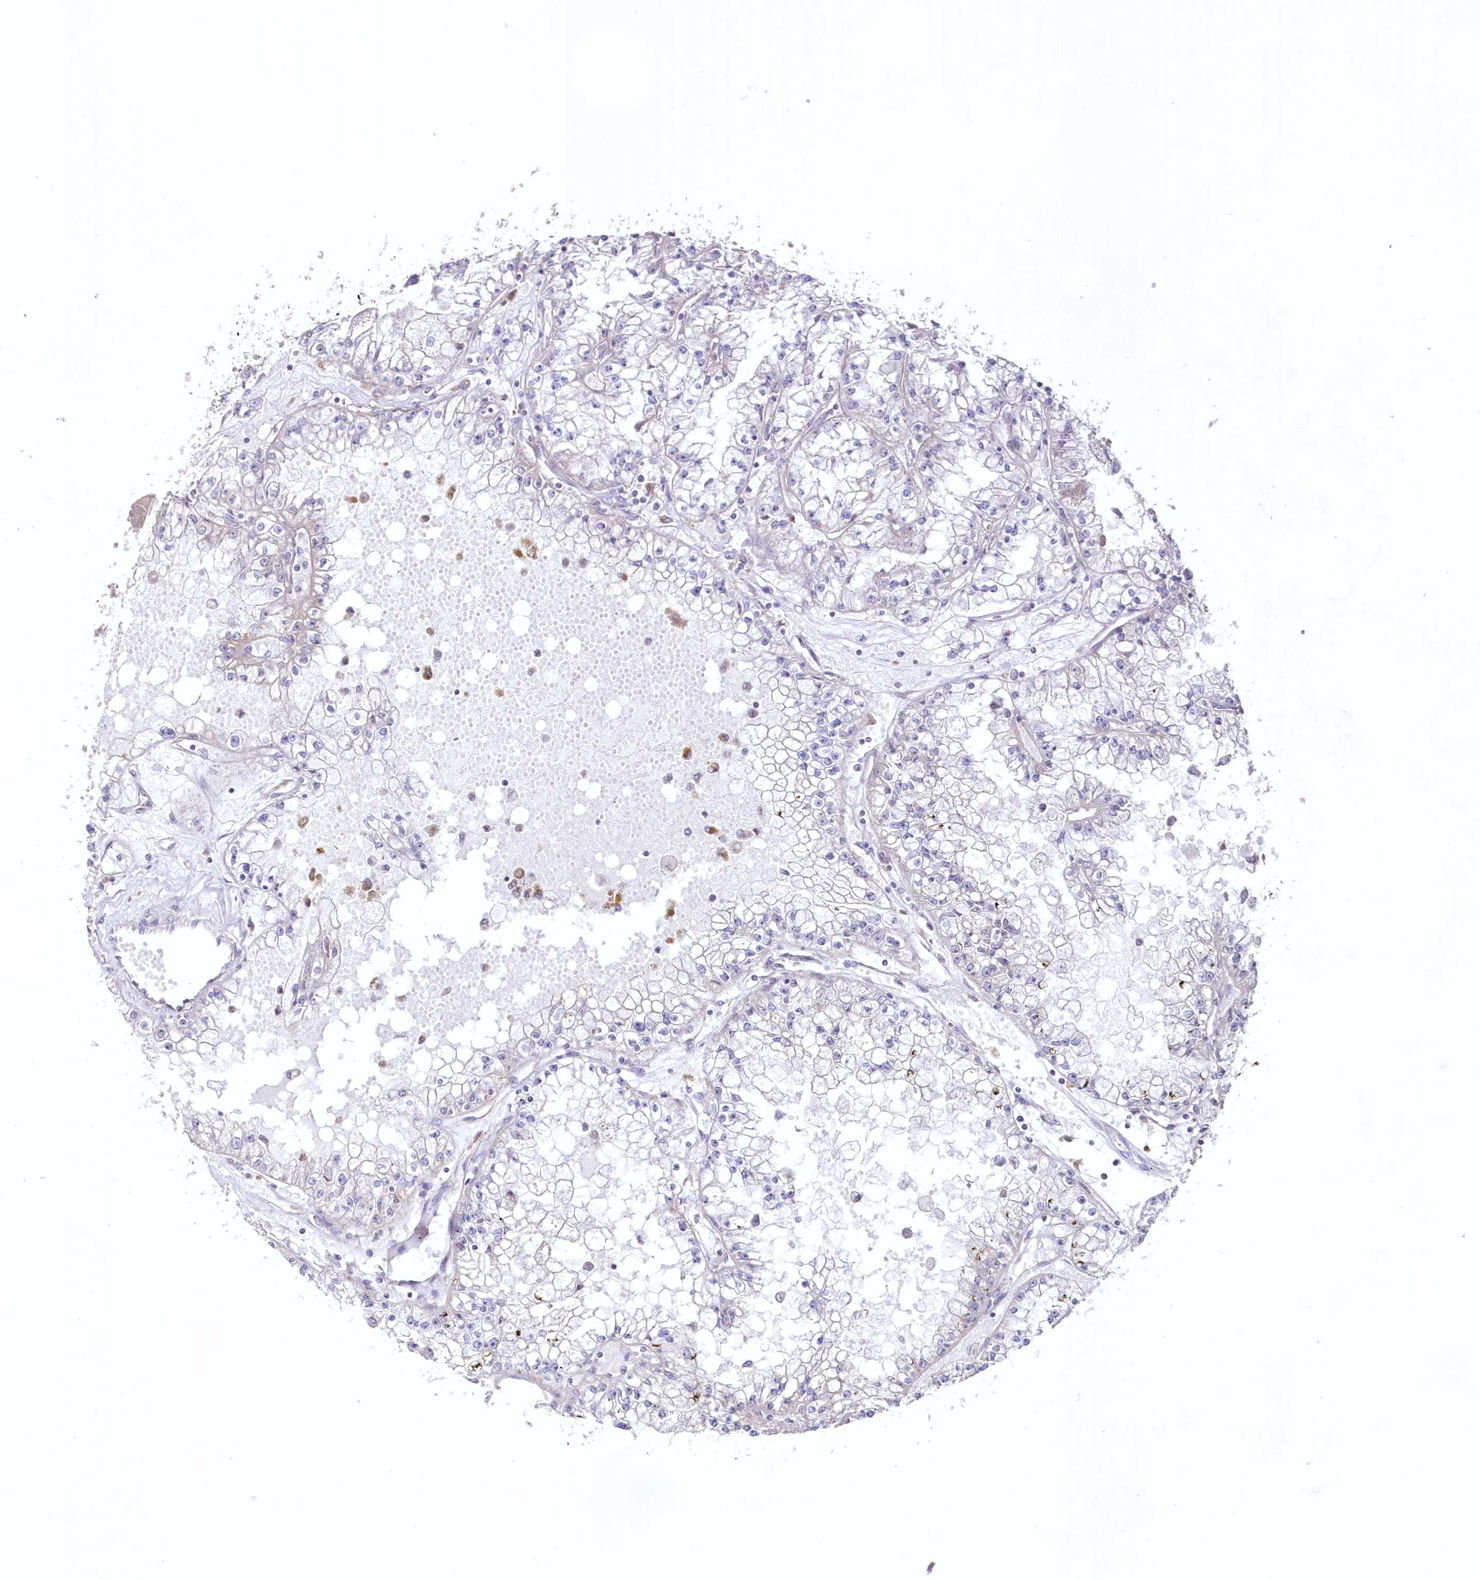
{"staining": {"intensity": "negative", "quantity": "none", "location": "none"}, "tissue": "renal cancer", "cell_type": "Tumor cells", "image_type": "cancer", "snomed": [{"axis": "morphology", "description": "Adenocarcinoma, NOS"}, {"axis": "topography", "description": "Kidney"}], "caption": "A high-resolution photomicrograph shows IHC staining of renal adenocarcinoma, which demonstrates no significant positivity in tumor cells. (DAB (3,3'-diaminobenzidine) immunohistochemistry (IHC) visualized using brightfield microscopy, high magnification).", "gene": "HADHB", "patient": {"sex": "male", "age": 56}}